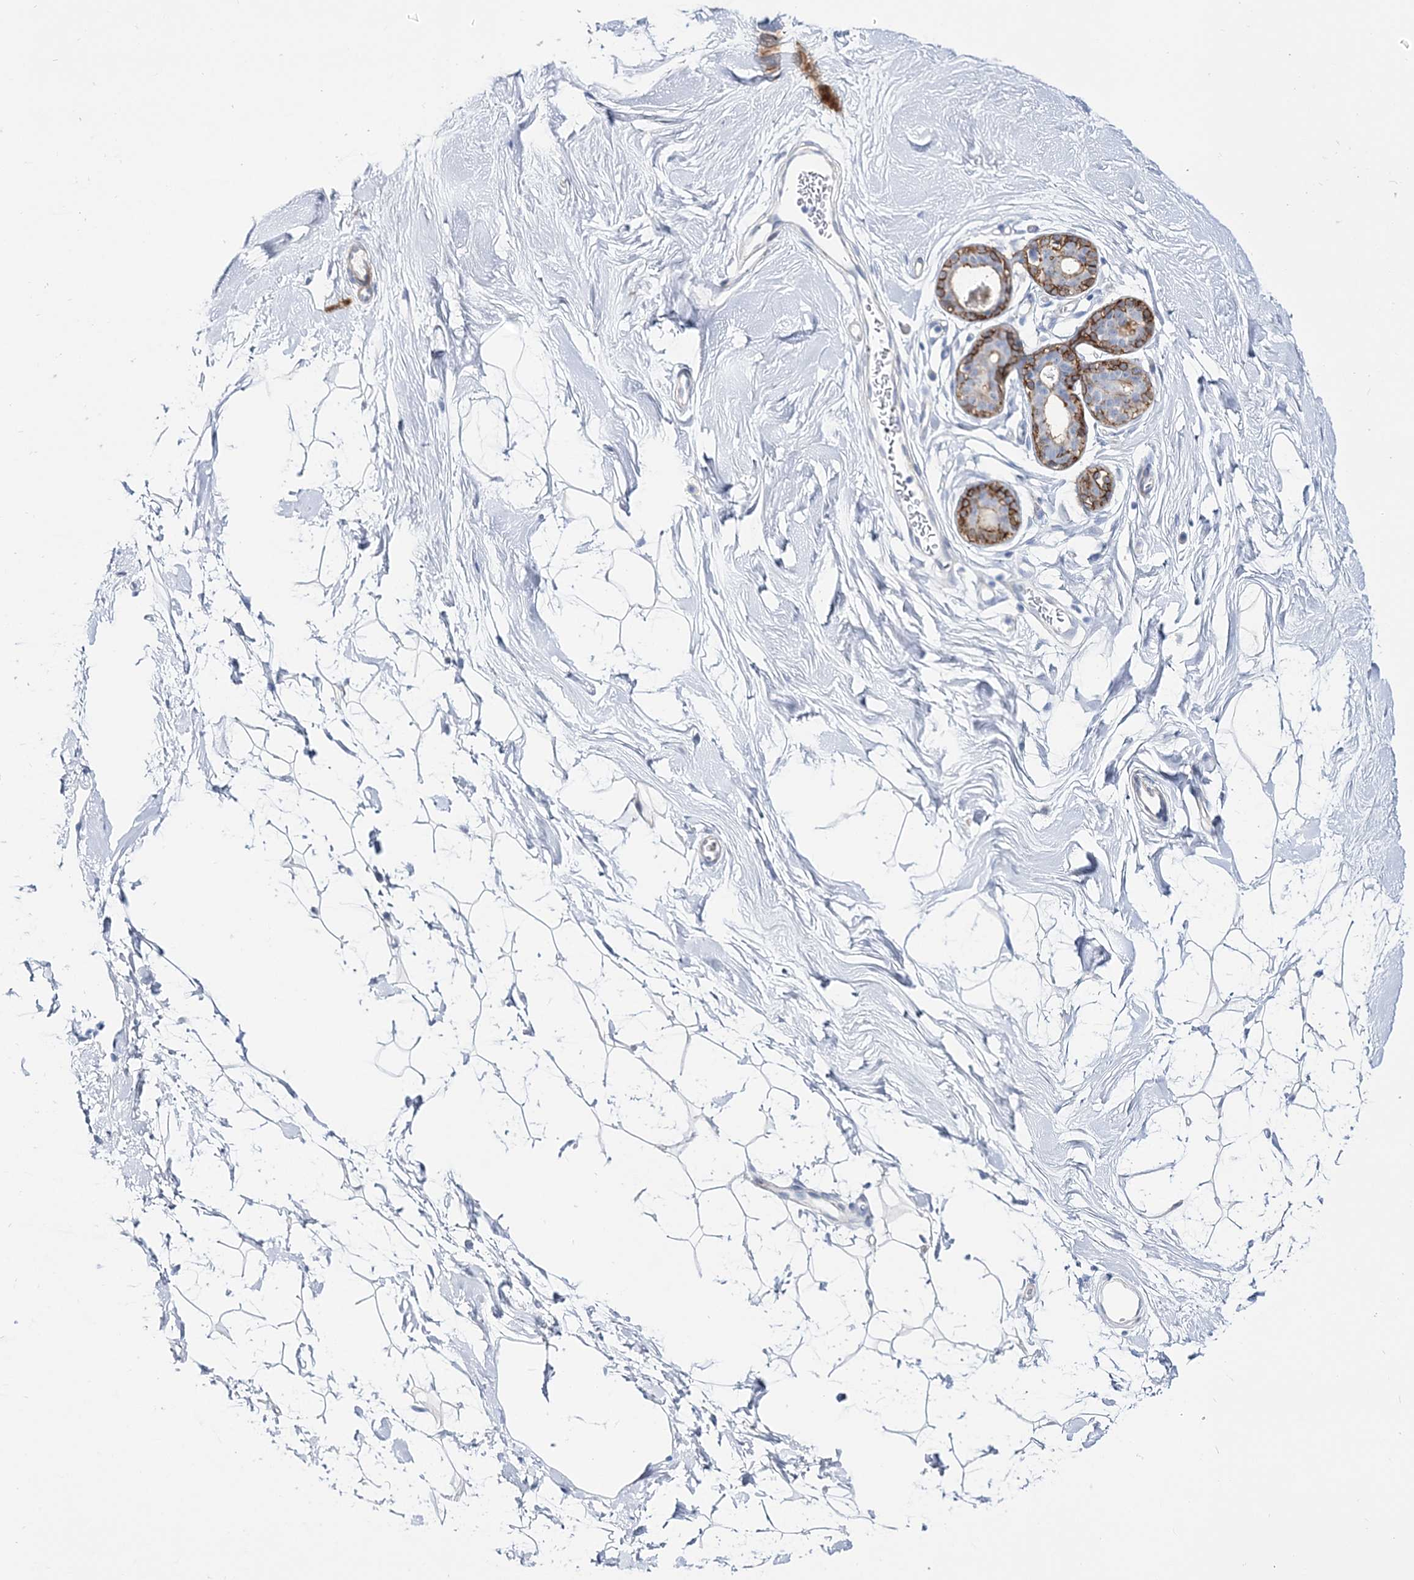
{"staining": {"intensity": "negative", "quantity": "none", "location": "none"}, "tissue": "breast", "cell_type": "Adipocytes", "image_type": "normal", "snomed": [{"axis": "morphology", "description": "Normal tissue, NOS"}, {"axis": "topography", "description": "Breast"}], "caption": "An immunohistochemistry micrograph of benign breast is shown. There is no staining in adipocytes of breast.", "gene": "ANO1", "patient": {"sex": "female", "age": 26}}